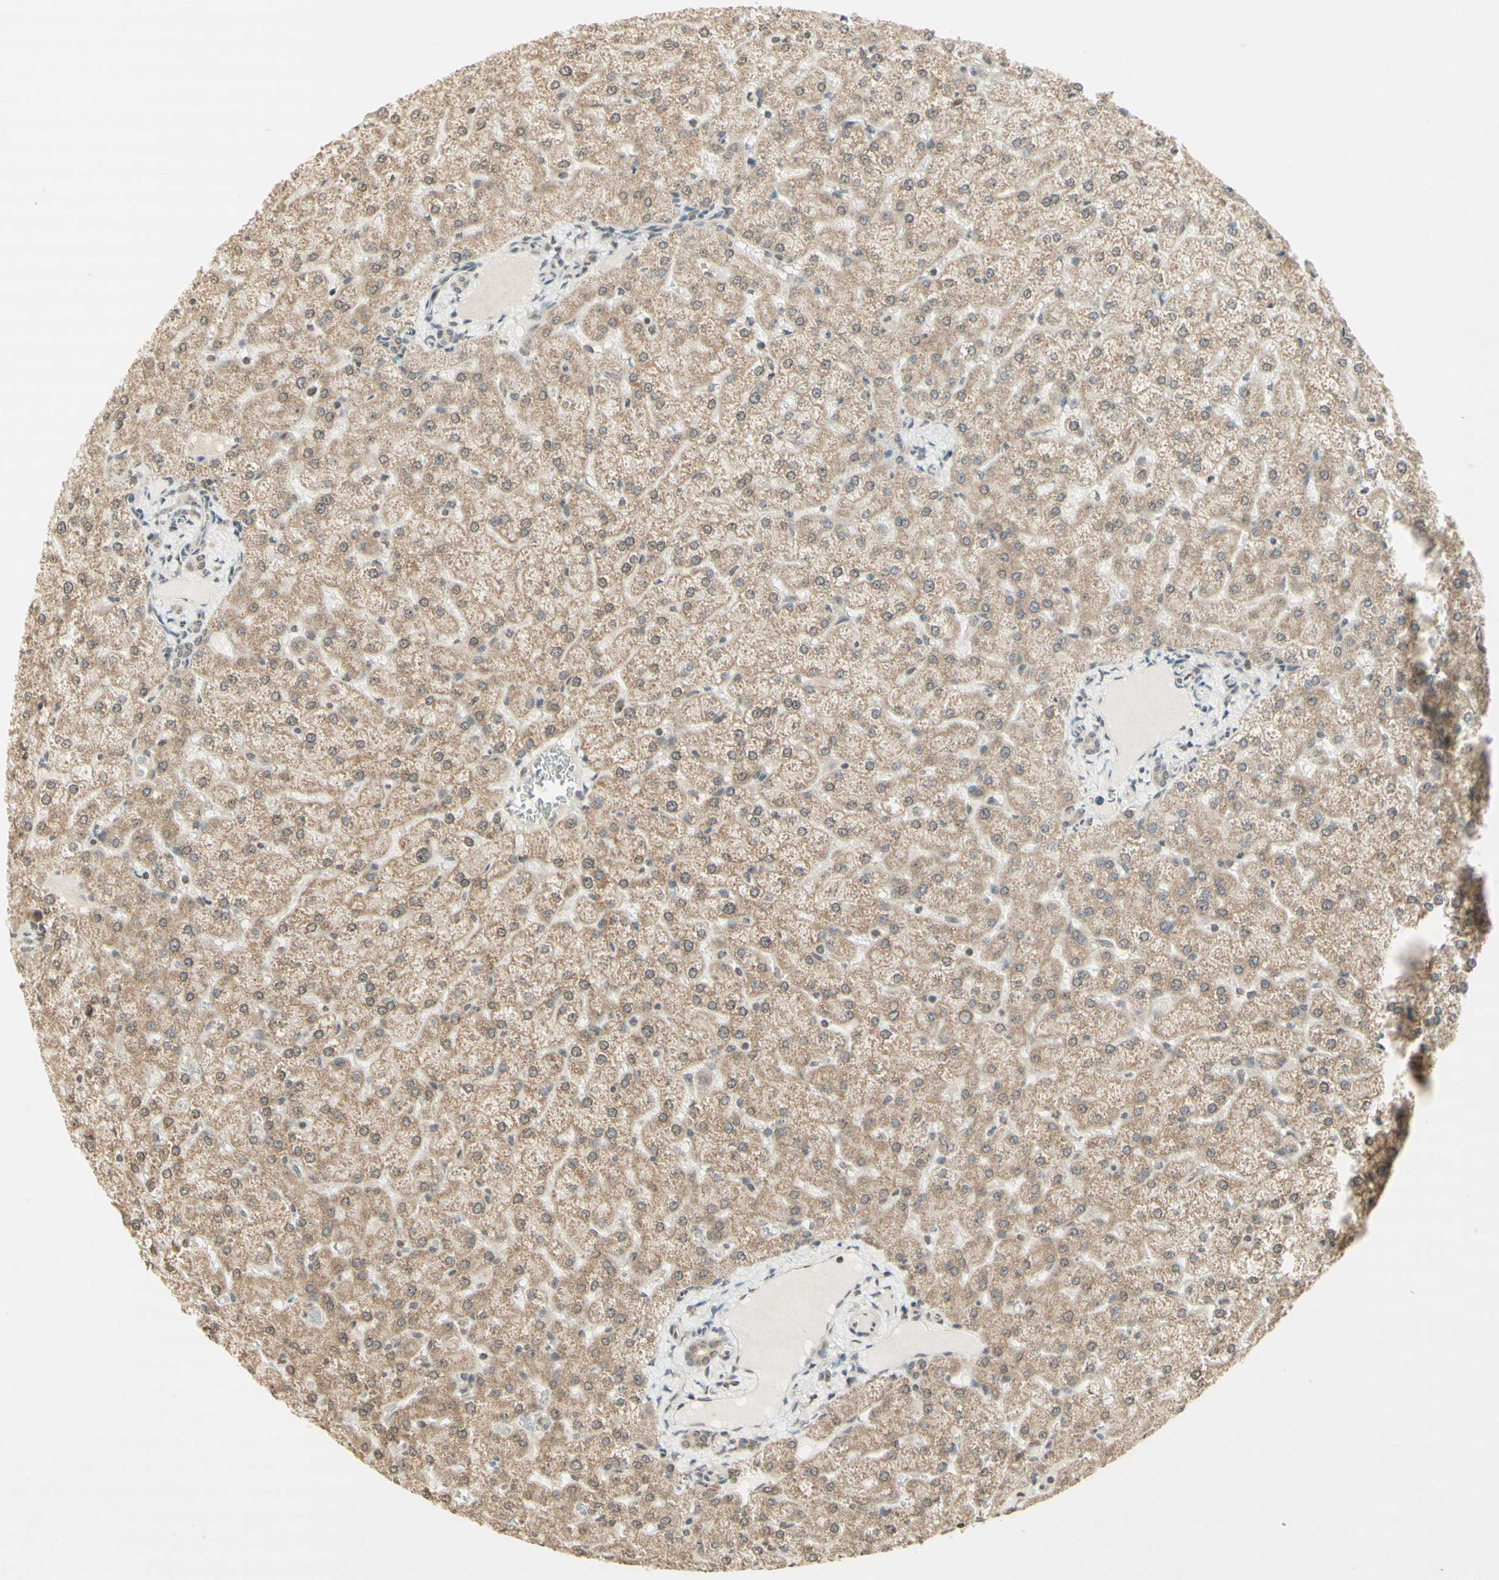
{"staining": {"intensity": "weak", "quantity": "25%-75%", "location": "cytoplasmic/membranous"}, "tissue": "liver", "cell_type": "Cholangiocytes", "image_type": "normal", "snomed": [{"axis": "morphology", "description": "Normal tissue, NOS"}, {"axis": "topography", "description": "Liver"}], "caption": "Immunohistochemistry (IHC) micrograph of unremarkable human liver stained for a protein (brown), which shows low levels of weak cytoplasmic/membranous expression in approximately 25%-75% of cholangiocytes.", "gene": "CCNI", "patient": {"sex": "female", "age": 32}}